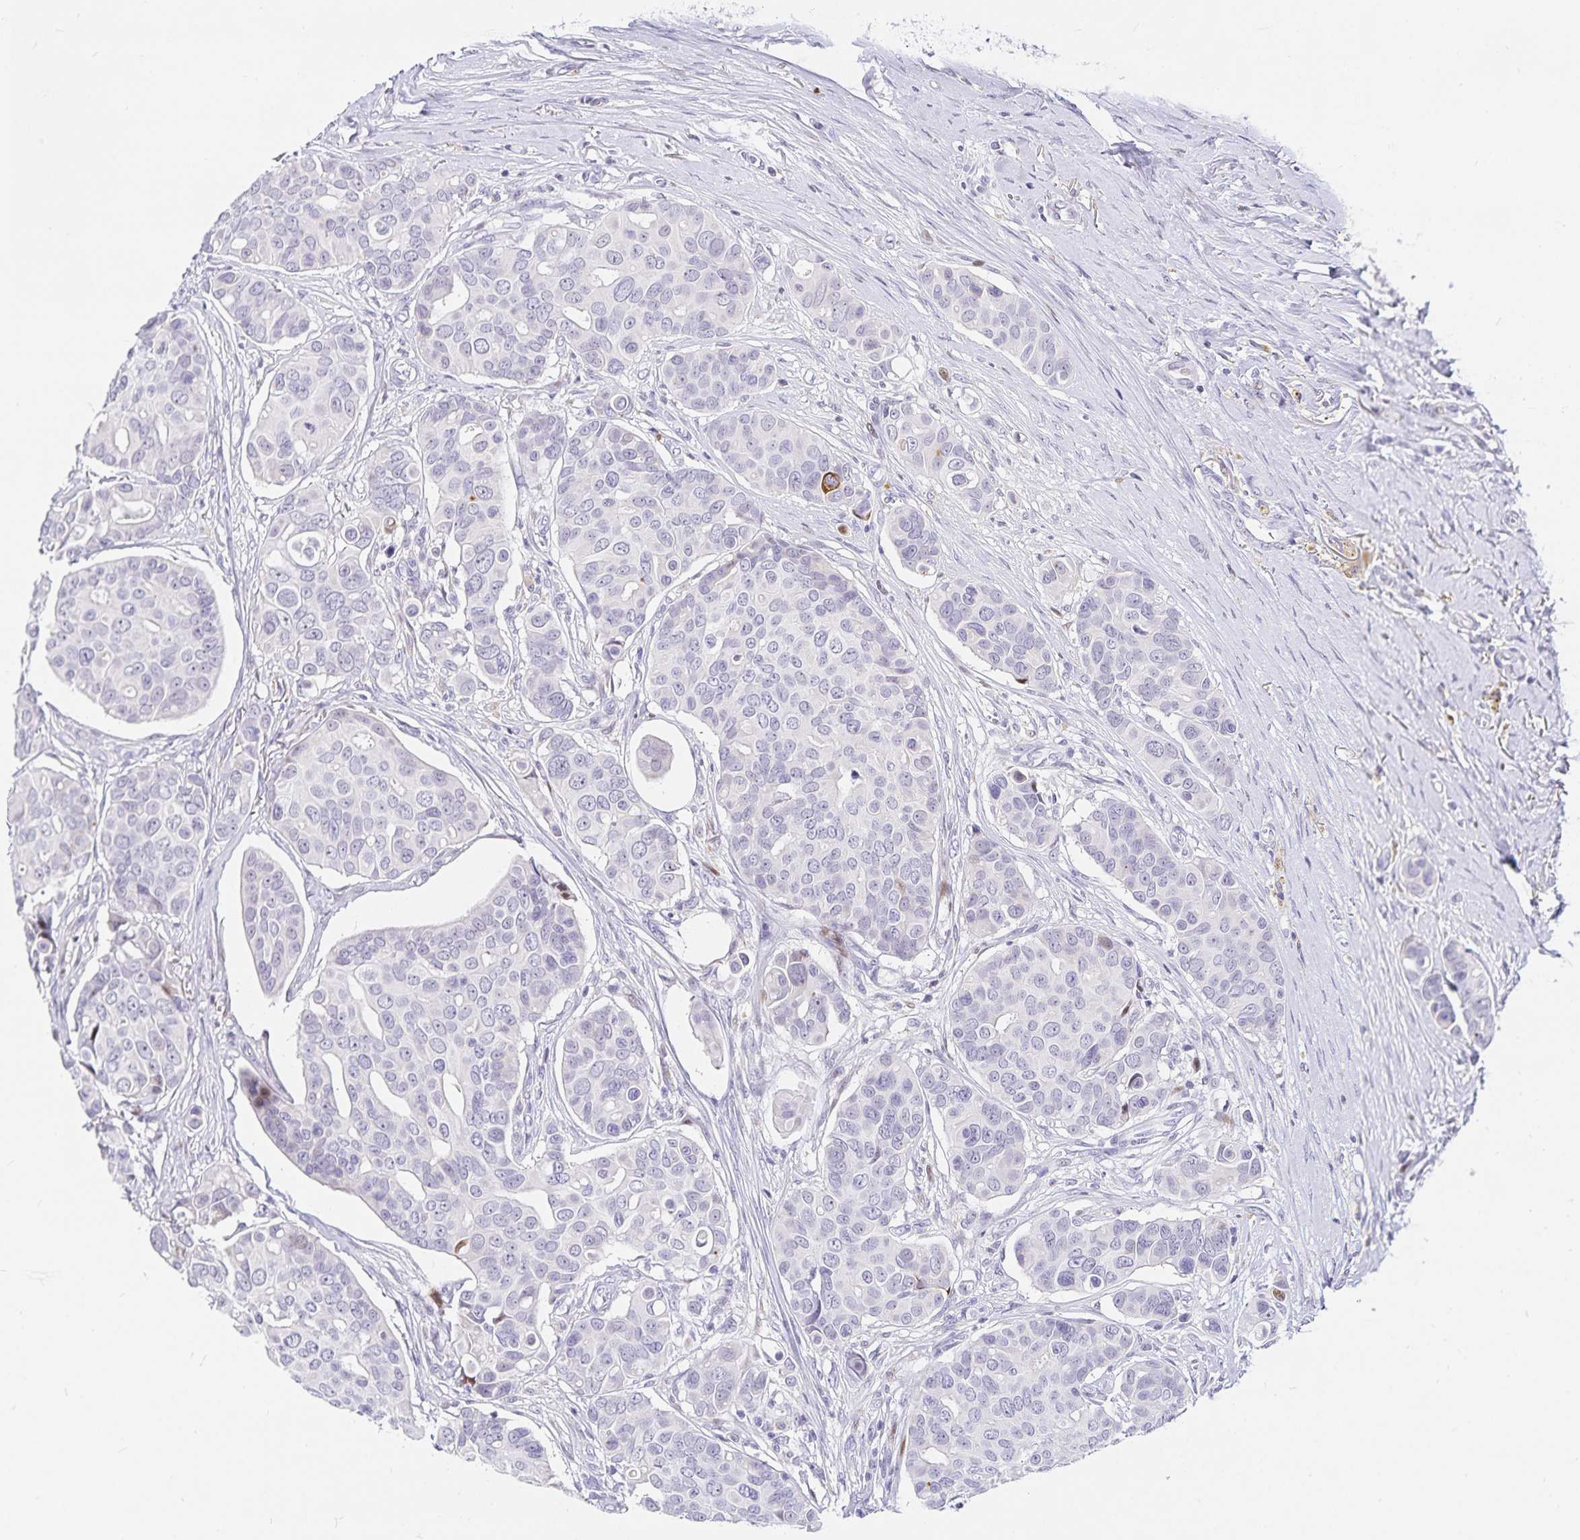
{"staining": {"intensity": "weak", "quantity": "<25%", "location": "nuclear"}, "tissue": "breast cancer", "cell_type": "Tumor cells", "image_type": "cancer", "snomed": [{"axis": "morphology", "description": "Normal tissue, NOS"}, {"axis": "morphology", "description": "Duct carcinoma"}, {"axis": "topography", "description": "Skin"}, {"axis": "topography", "description": "Breast"}], "caption": "A histopathology image of human breast infiltrating ductal carcinoma is negative for staining in tumor cells. Brightfield microscopy of IHC stained with DAB (brown) and hematoxylin (blue), captured at high magnification.", "gene": "KBTBD13", "patient": {"sex": "female", "age": 54}}